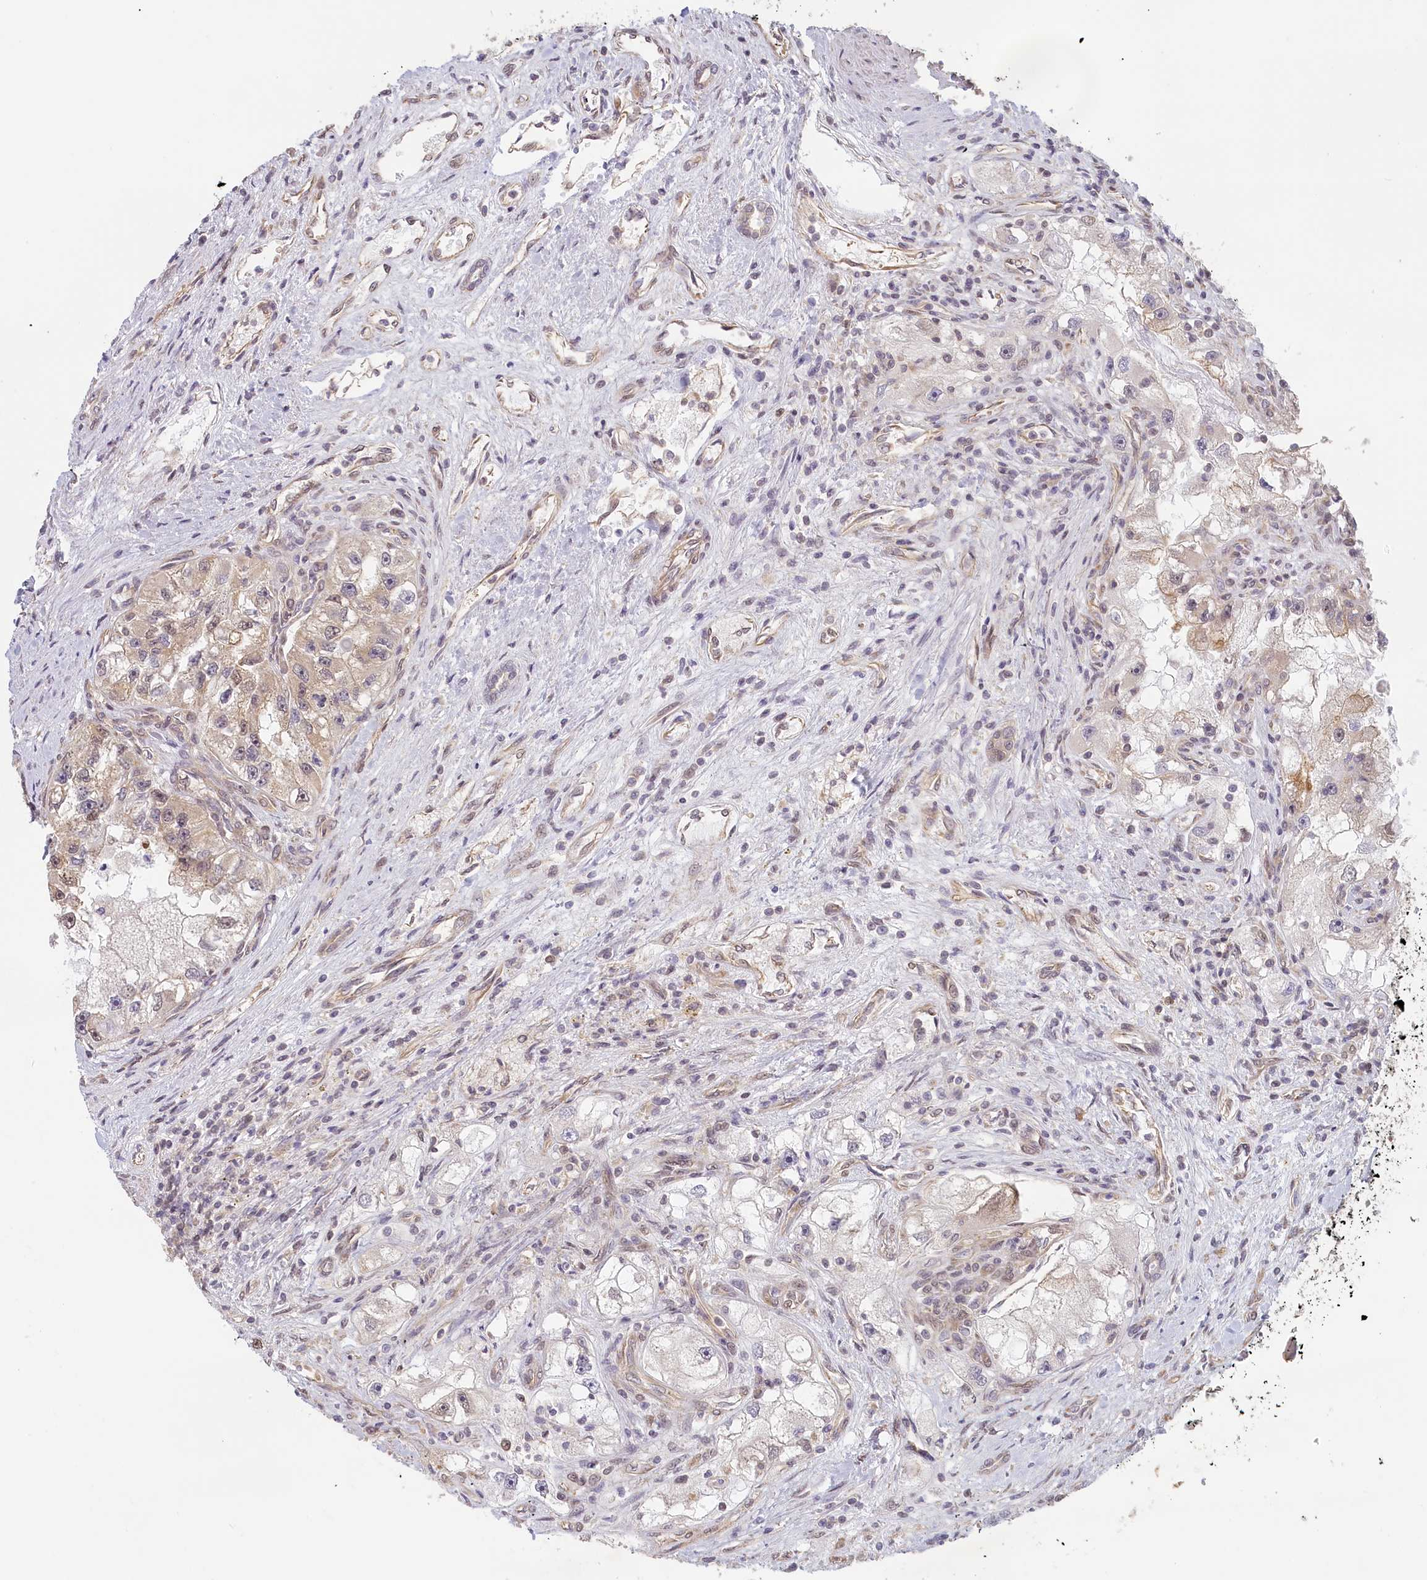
{"staining": {"intensity": "moderate", "quantity": "<25%", "location": "nuclear"}, "tissue": "renal cancer", "cell_type": "Tumor cells", "image_type": "cancer", "snomed": [{"axis": "morphology", "description": "Adenocarcinoma, NOS"}, {"axis": "topography", "description": "Kidney"}], "caption": "High-magnification brightfield microscopy of renal cancer (adenocarcinoma) stained with DAB (3,3'-diaminobenzidine) (brown) and counterstained with hematoxylin (blue). tumor cells exhibit moderate nuclear expression is appreciated in about<25% of cells.", "gene": "C19orf44", "patient": {"sex": "male", "age": 63}}